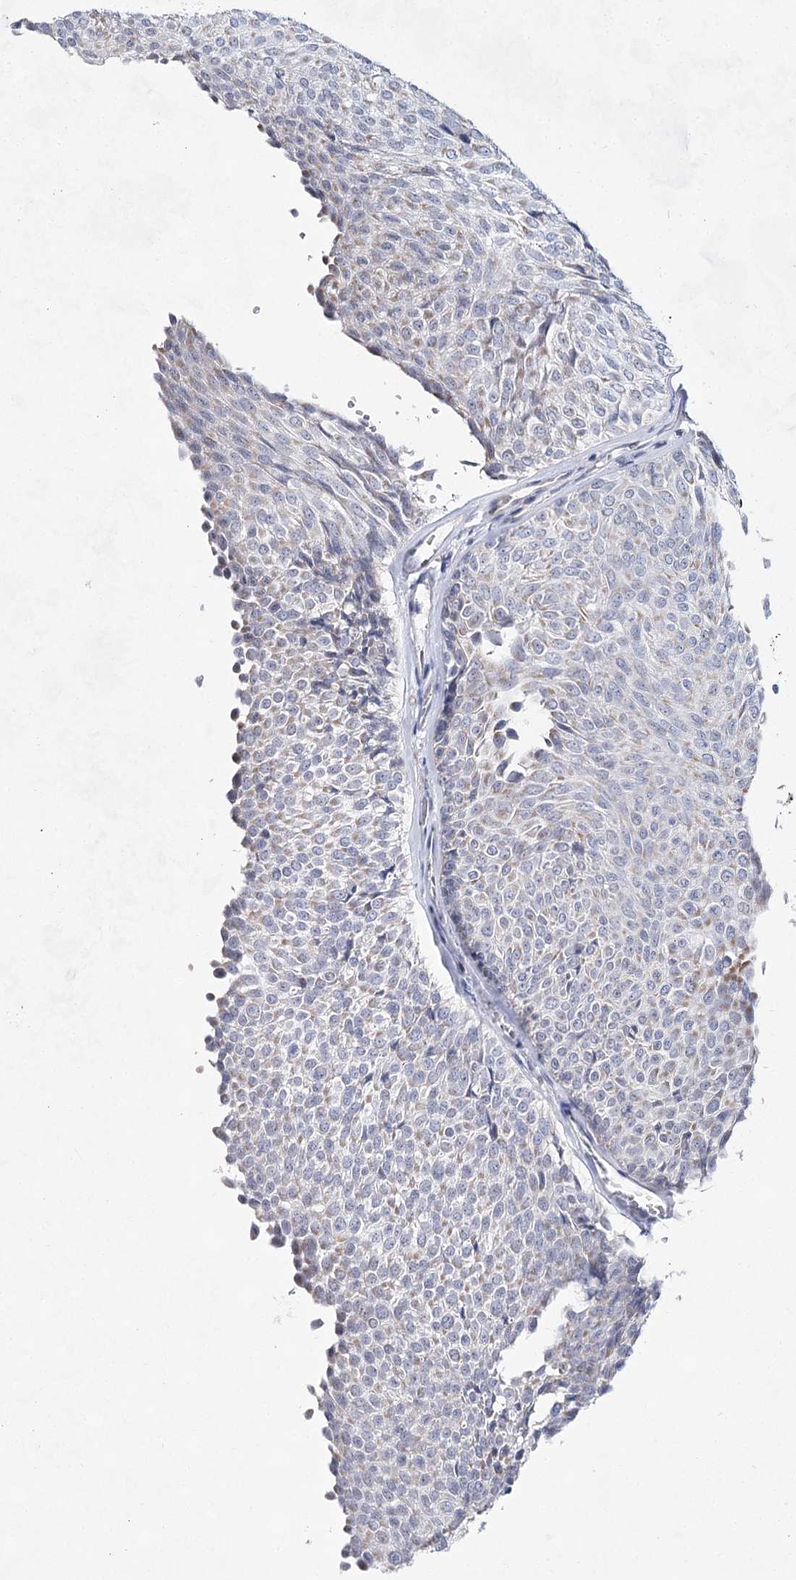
{"staining": {"intensity": "weak", "quantity": "<25%", "location": "cytoplasmic/membranous"}, "tissue": "urothelial cancer", "cell_type": "Tumor cells", "image_type": "cancer", "snomed": [{"axis": "morphology", "description": "Urothelial carcinoma, Low grade"}, {"axis": "topography", "description": "Urinary bladder"}], "caption": "Immunohistochemistry photomicrograph of human low-grade urothelial carcinoma stained for a protein (brown), which demonstrates no positivity in tumor cells. (Brightfield microscopy of DAB IHC at high magnification).", "gene": "BPHL", "patient": {"sex": "male", "age": 78}}